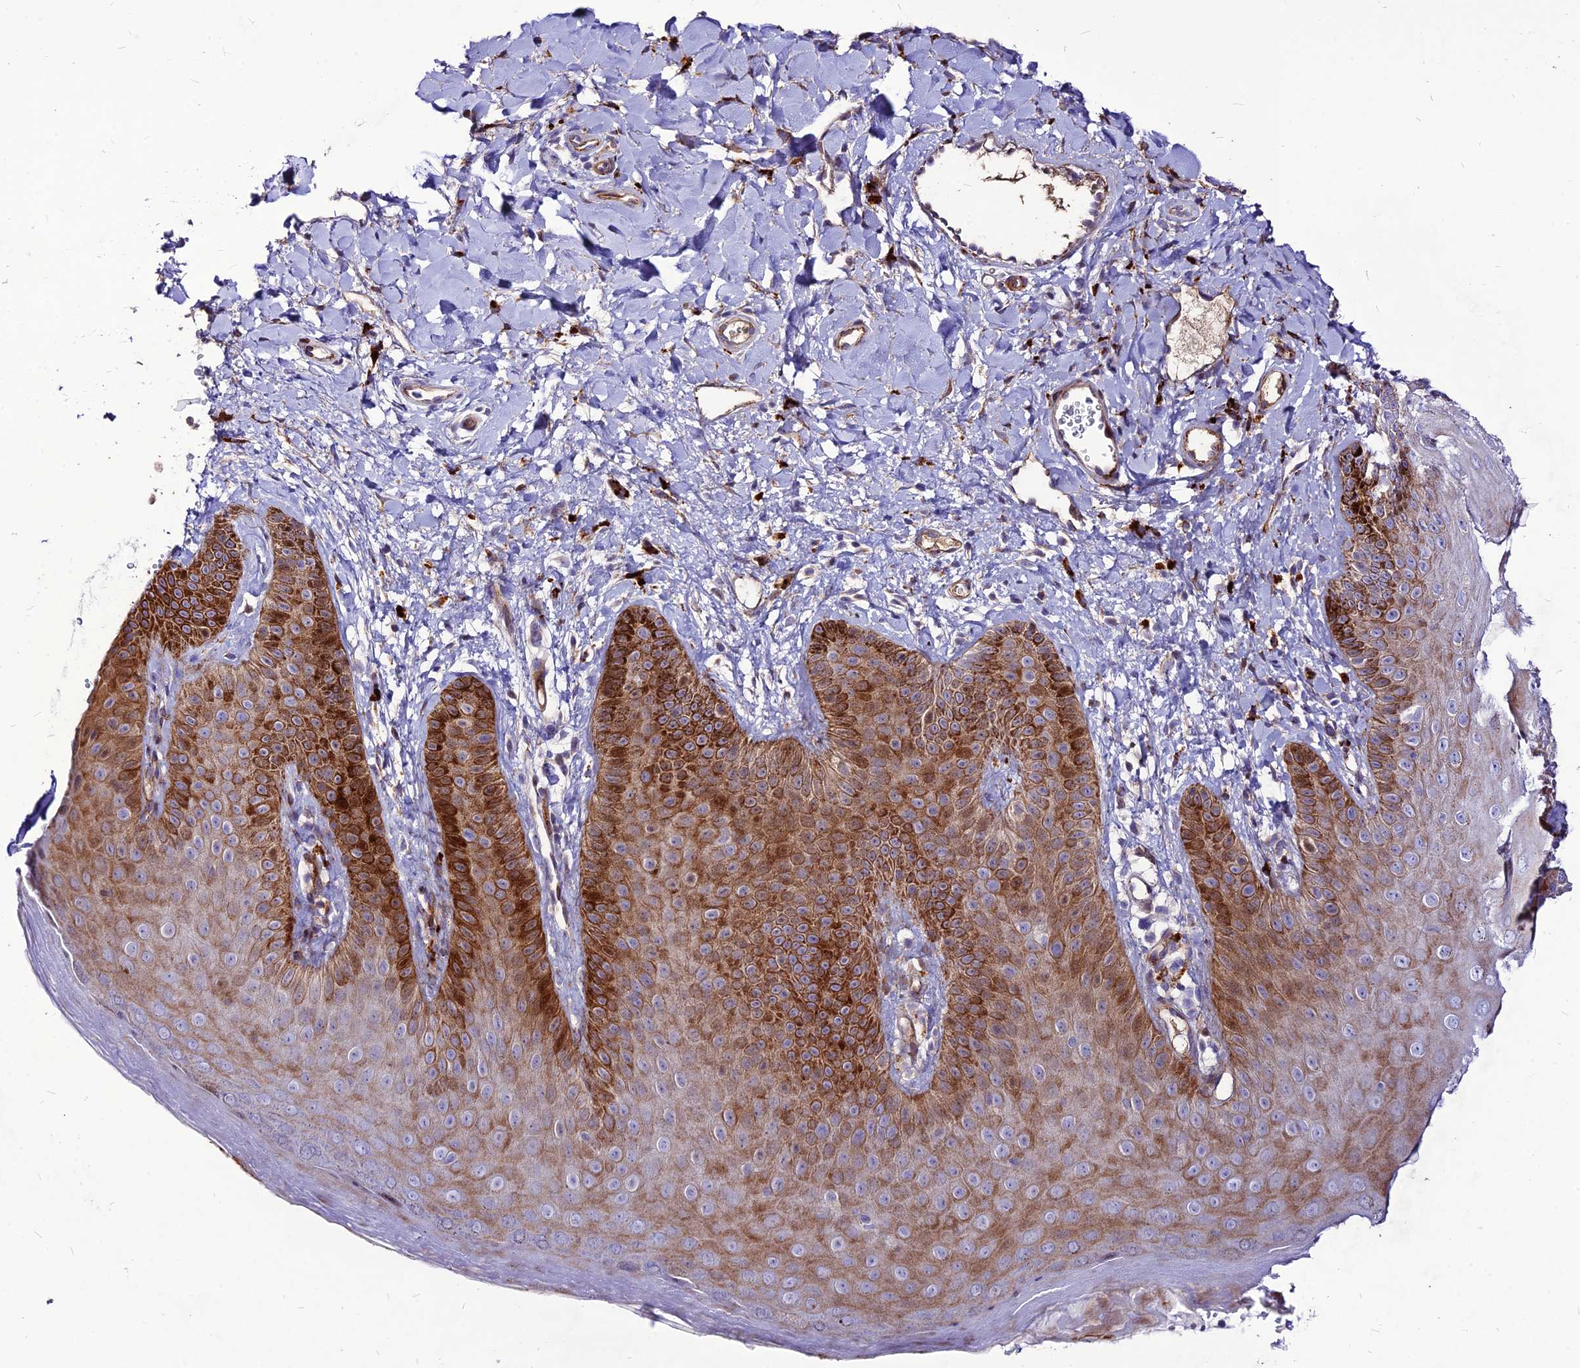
{"staining": {"intensity": "strong", "quantity": "25%-75%", "location": "cytoplasmic/membranous"}, "tissue": "skin", "cell_type": "Epidermal cells", "image_type": "normal", "snomed": [{"axis": "morphology", "description": "Normal tissue, NOS"}, {"axis": "morphology", "description": "Neoplasm, malignant, NOS"}, {"axis": "topography", "description": "Anal"}], "caption": "Benign skin was stained to show a protein in brown. There is high levels of strong cytoplasmic/membranous positivity in approximately 25%-75% of epidermal cells. Using DAB (brown) and hematoxylin (blue) stains, captured at high magnification using brightfield microscopy.", "gene": "RIMOC1", "patient": {"sex": "male", "age": 47}}